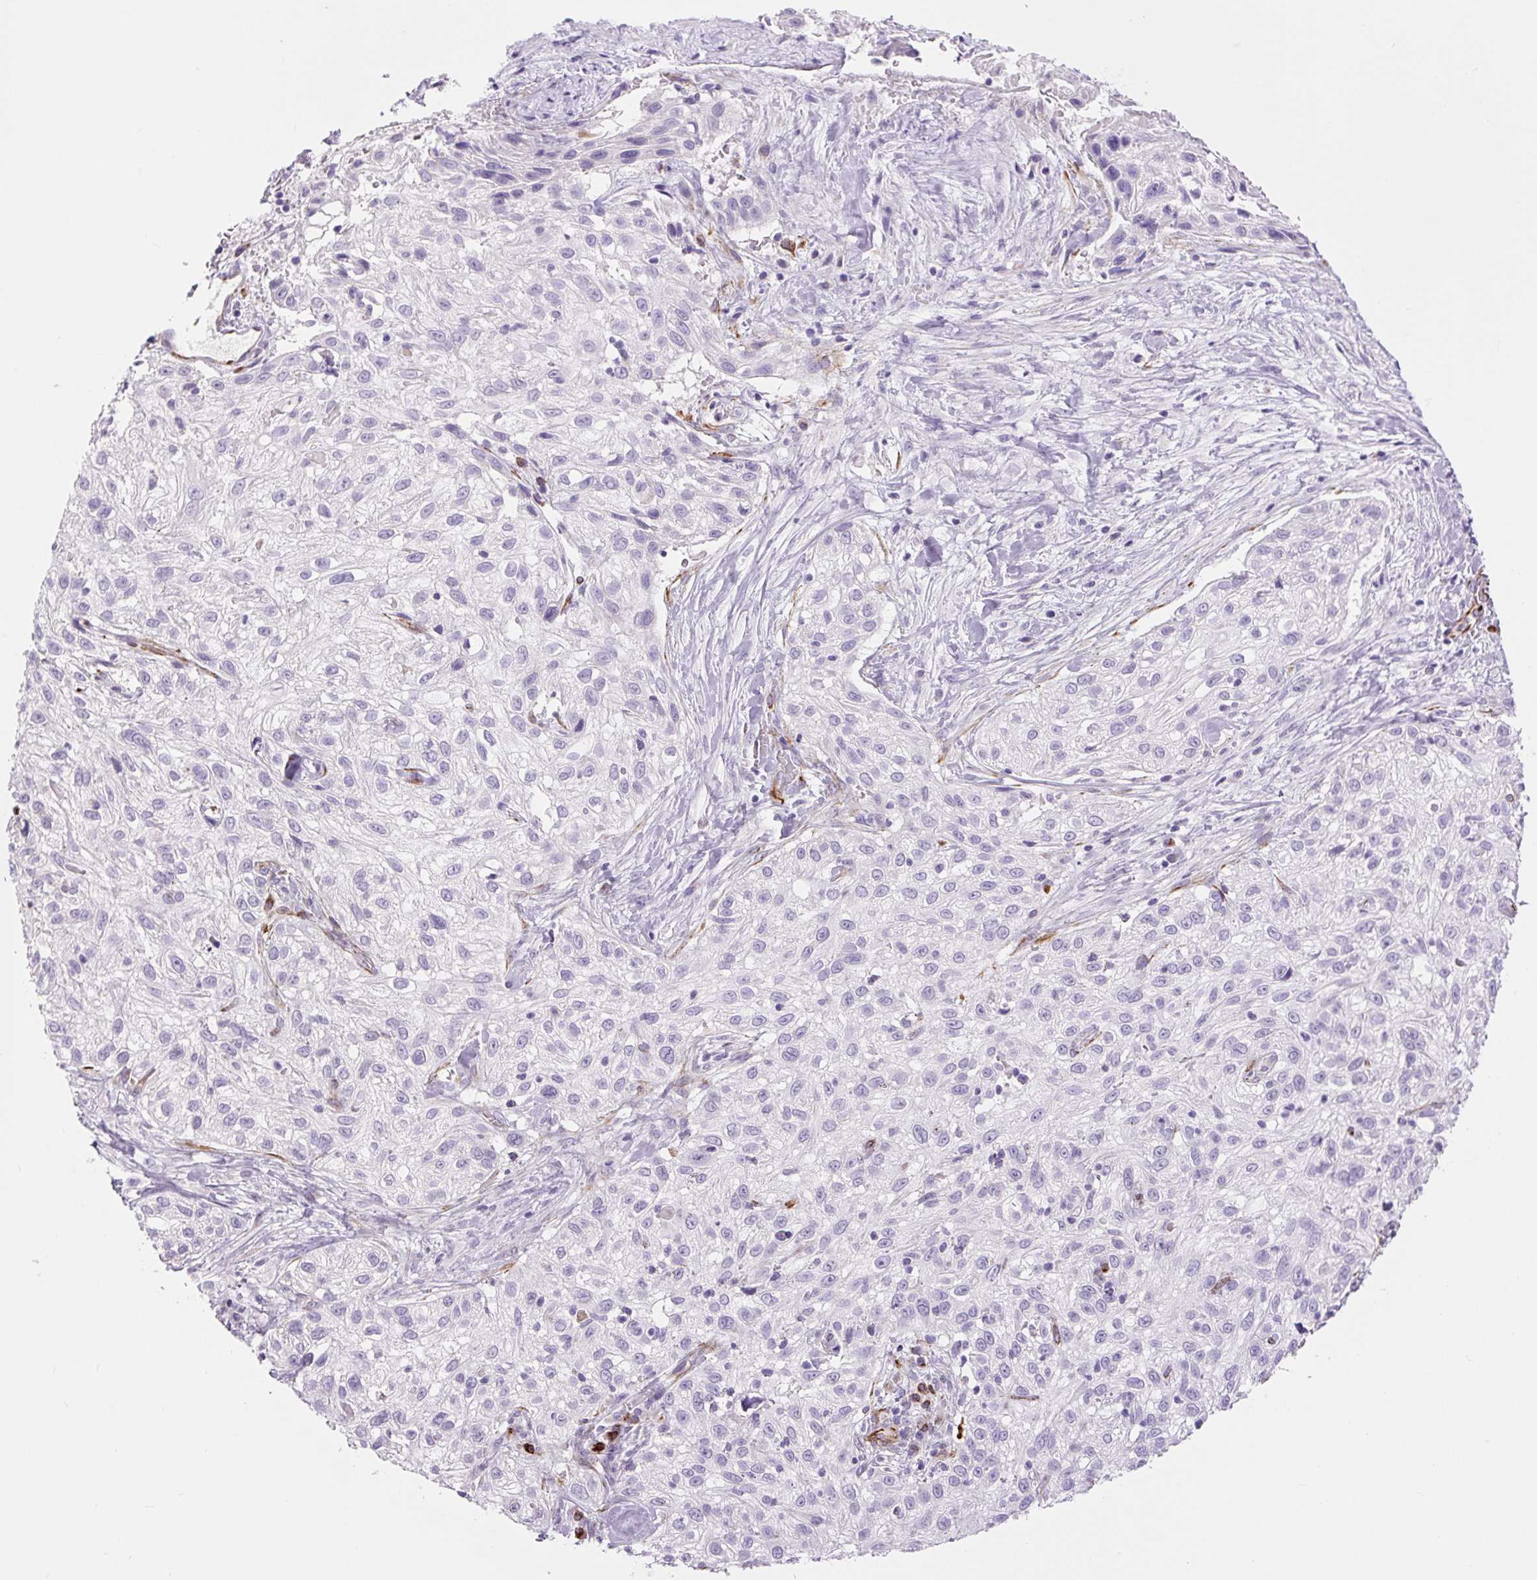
{"staining": {"intensity": "negative", "quantity": "none", "location": "none"}, "tissue": "skin cancer", "cell_type": "Tumor cells", "image_type": "cancer", "snomed": [{"axis": "morphology", "description": "Squamous cell carcinoma, NOS"}, {"axis": "topography", "description": "Skin"}], "caption": "Photomicrograph shows no significant protein staining in tumor cells of skin cancer (squamous cell carcinoma).", "gene": "NES", "patient": {"sex": "male", "age": 82}}